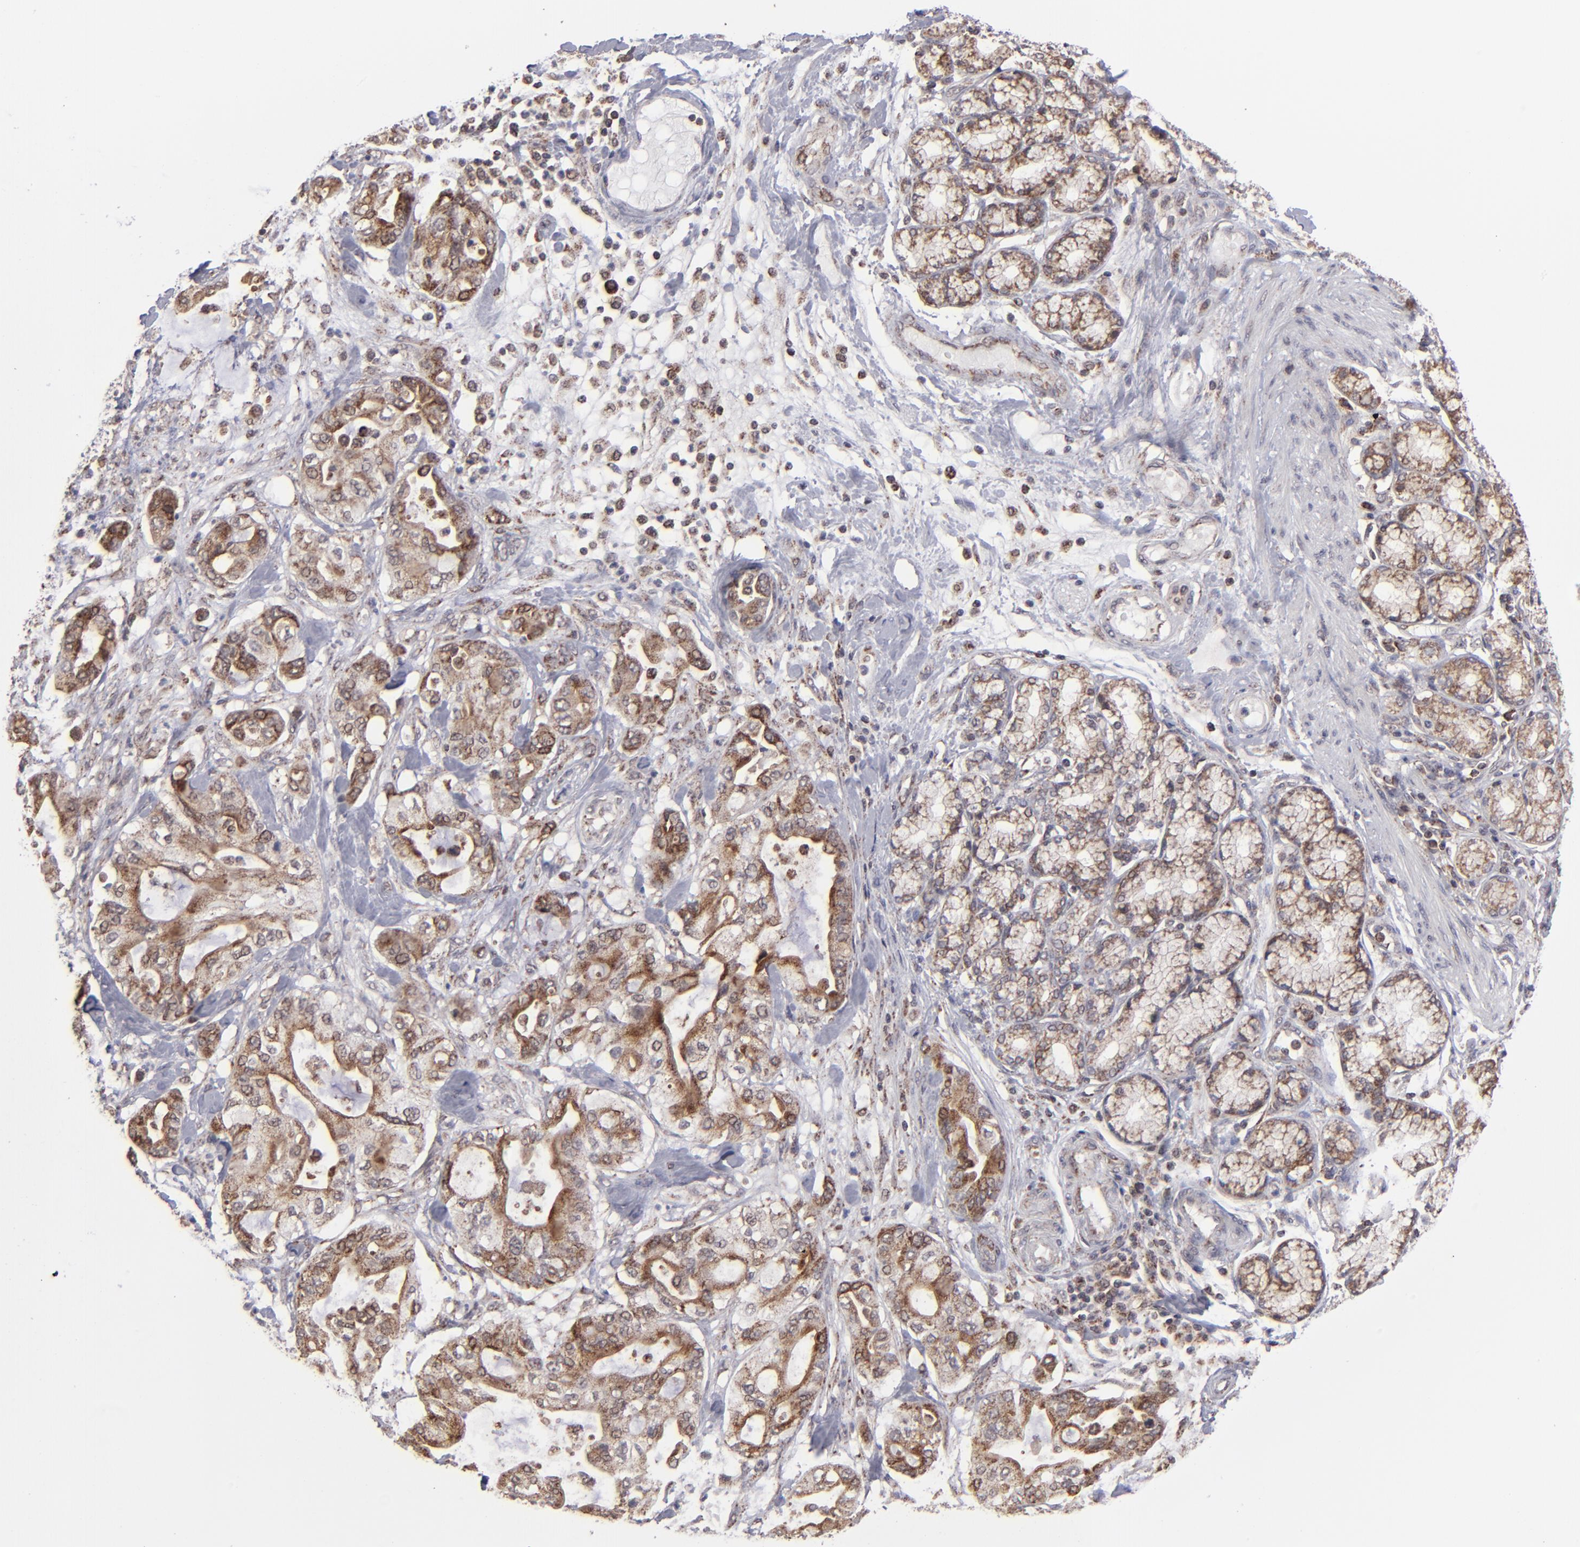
{"staining": {"intensity": "moderate", "quantity": "25%-75%", "location": "cytoplasmic/membranous"}, "tissue": "pancreatic cancer", "cell_type": "Tumor cells", "image_type": "cancer", "snomed": [{"axis": "morphology", "description": "Adenocarcinoma, NOS"}, {"axis": "morphology", "description": "Adenocarcinoma, metastatic, NOS"}, {"axis": "topography", "description": "Lymph node"}, {"axis": "topography", "description": "Pancreas"}, {"axis": "topography", "description": "Duodenum"}], "caption": "Pancreatic adenocarcinoma stained for a protein displays moderate cytoplasmic/membranous positivity in tumor cells.", "gene": "SLC15A1", "patient": {"sex": "female", "age": 64}}